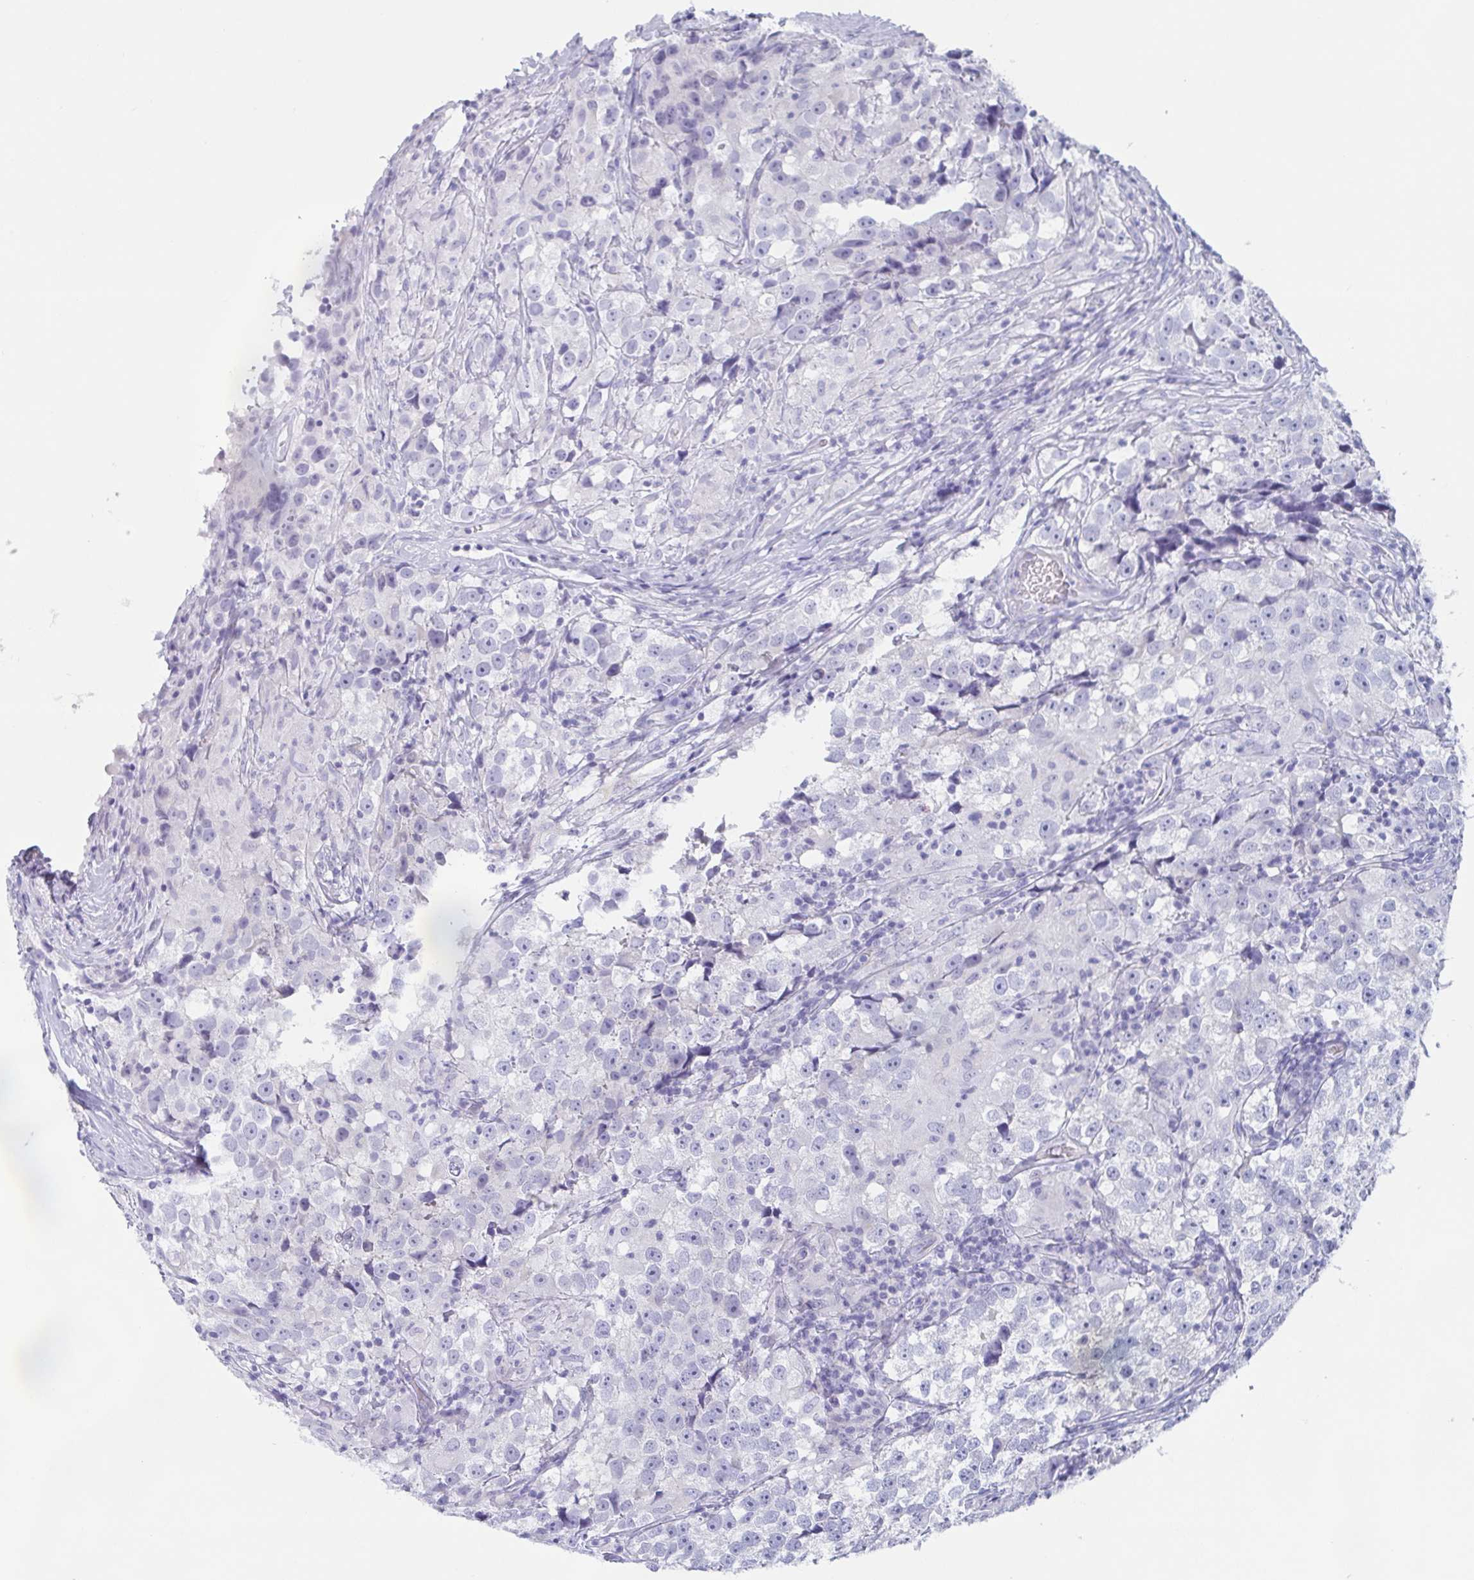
{"staining": {"intensity": "negative", "quantity": "none", "location": "none"}, "tissue": "testis cancer", "cell_type": "Tumor cells", "image_type": "cancer", "snomed": [{"axis": "morphology", "description": "Seminoma, NOS"}, {"axis": "topography", "description": "Testis"}], "caption": "Immunohistochemistry micrograph of neoplastic tissue: human testis cancer (seminoma) stained with DAB displays no significant protein positivity in tumor cells.", "gene": "TAGLN3", "patient": {"sex": "male", "age": 46}}